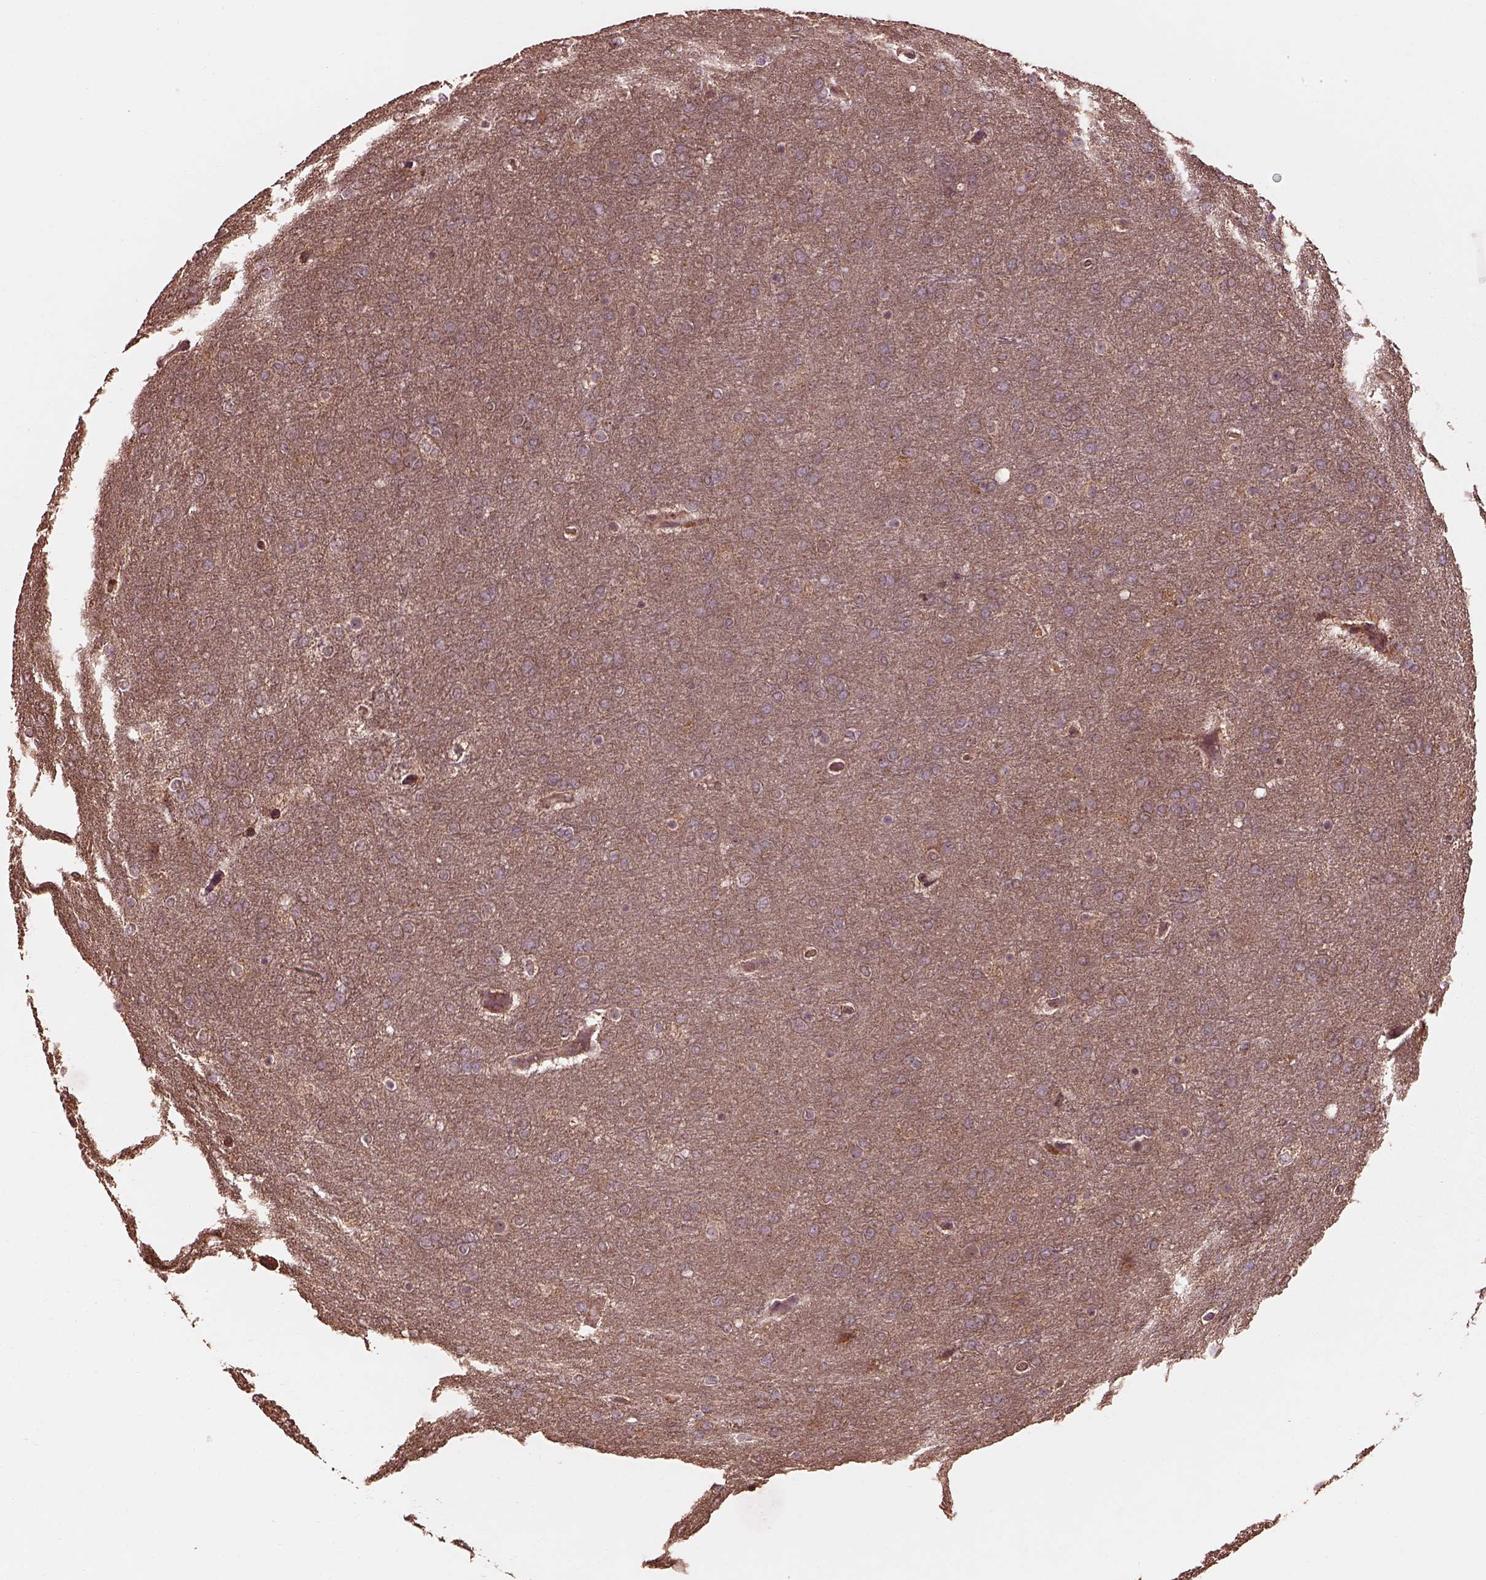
{"staining": {"intensity": "weak", "quantity": "<25%", "location": "cytoplasmic/membranous"}, "tissue": "glioma", "cell_type": "Tumor cells", "image_type": "cancer", "snomed": [{"axis": "morphology", "description": "Glioma, malignant, High grade"}, {"axis": "topography", "description": "Brain"}], "caption": "The micrograph displays no staining of tumor cells in malignant glioma (high-grade).", "gene": "METTL4", "patient": {"sex": "female", "age": 61}}